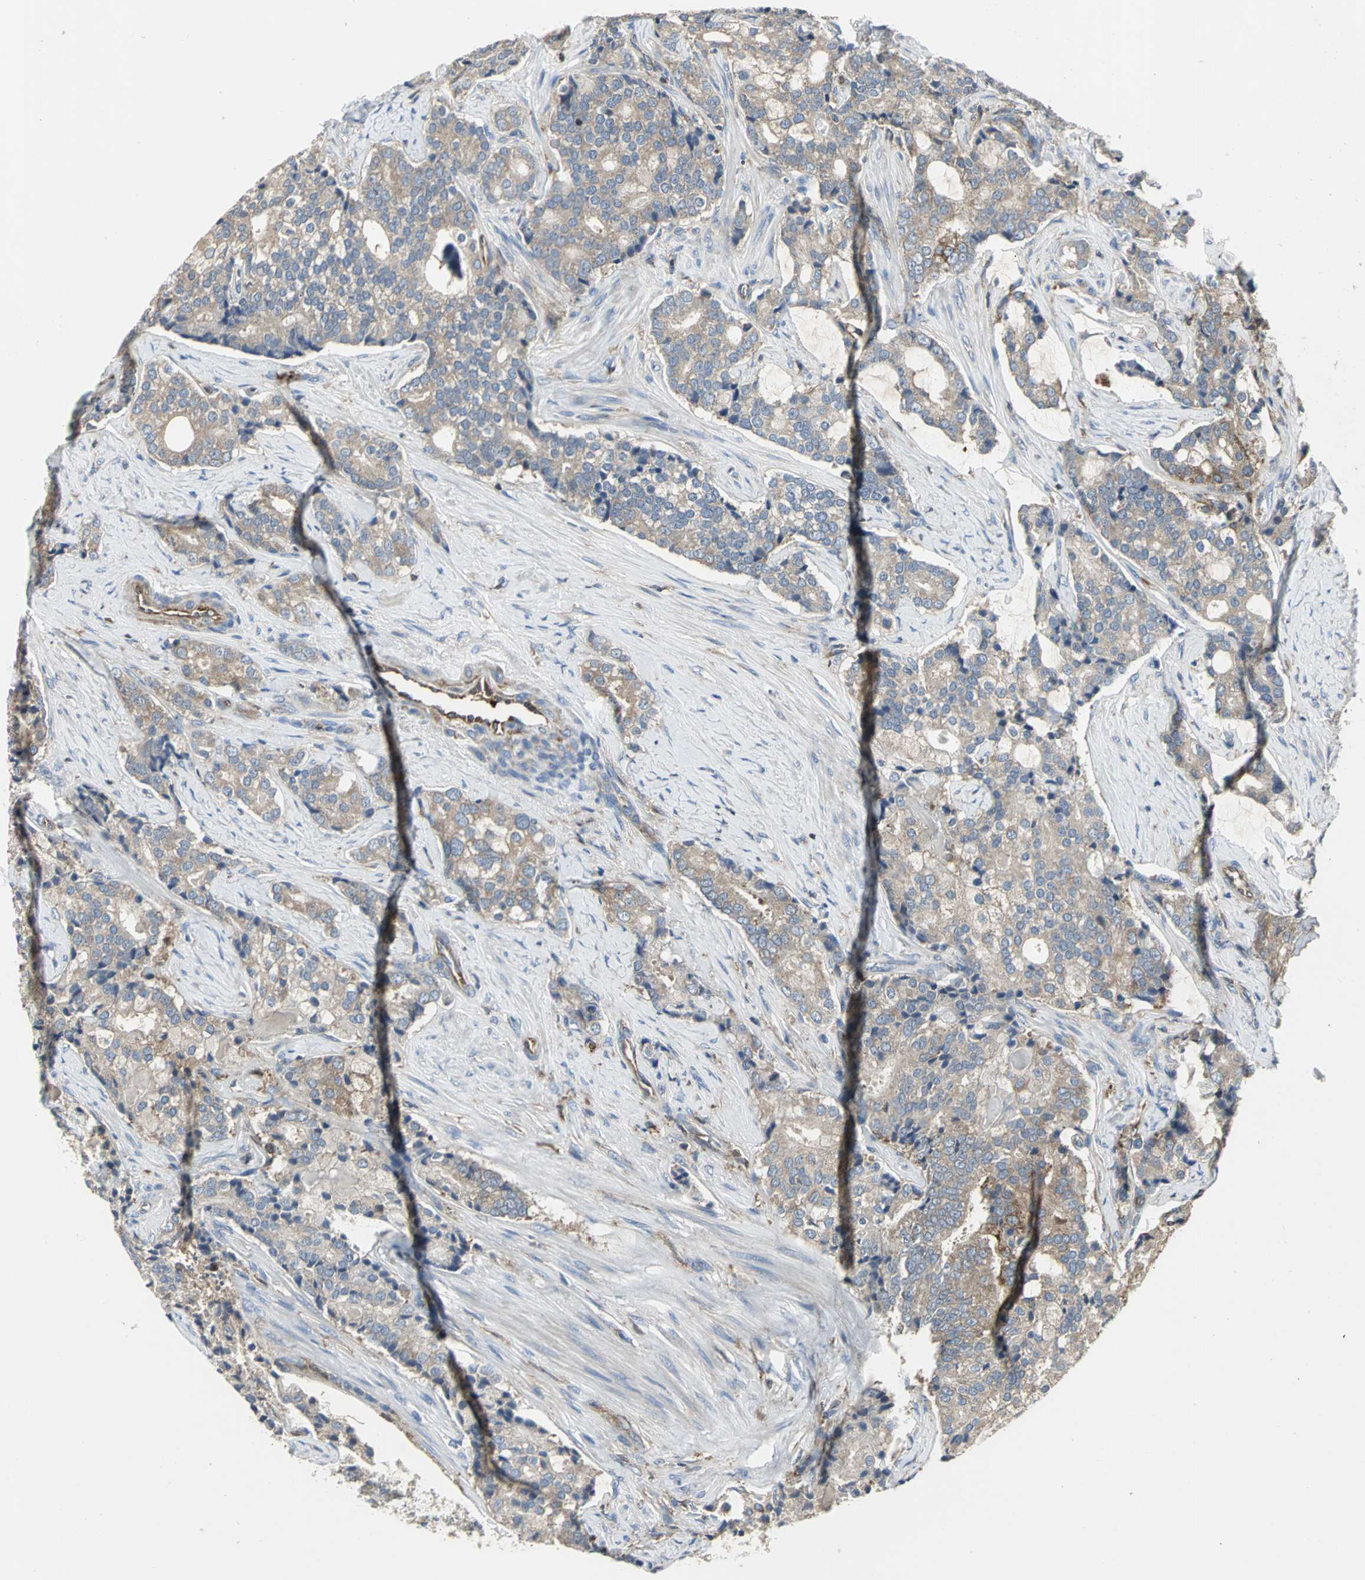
{"staining": {"intensity": "moderate", "quantity": ">75%", "location": "cytoplasmic/membranous"}, "tissue": "prostate cancer", "cell_type": "Tumor cells", "image_type": "cancer", "snomed": [{"axis": "morphology", "description": "Adenocarcinoma, Low grade"}, {"axis": "topography", "description": "Prostate"}], "caption": "Immunohistochemistry (DAB) staining of prostate cancer reveals moderate cytoplasmic/membranous protein expression in approximately >75% of tumor cells.", "gene": "CHRNB1", "patient": {"sex": "male", "age": 58}}